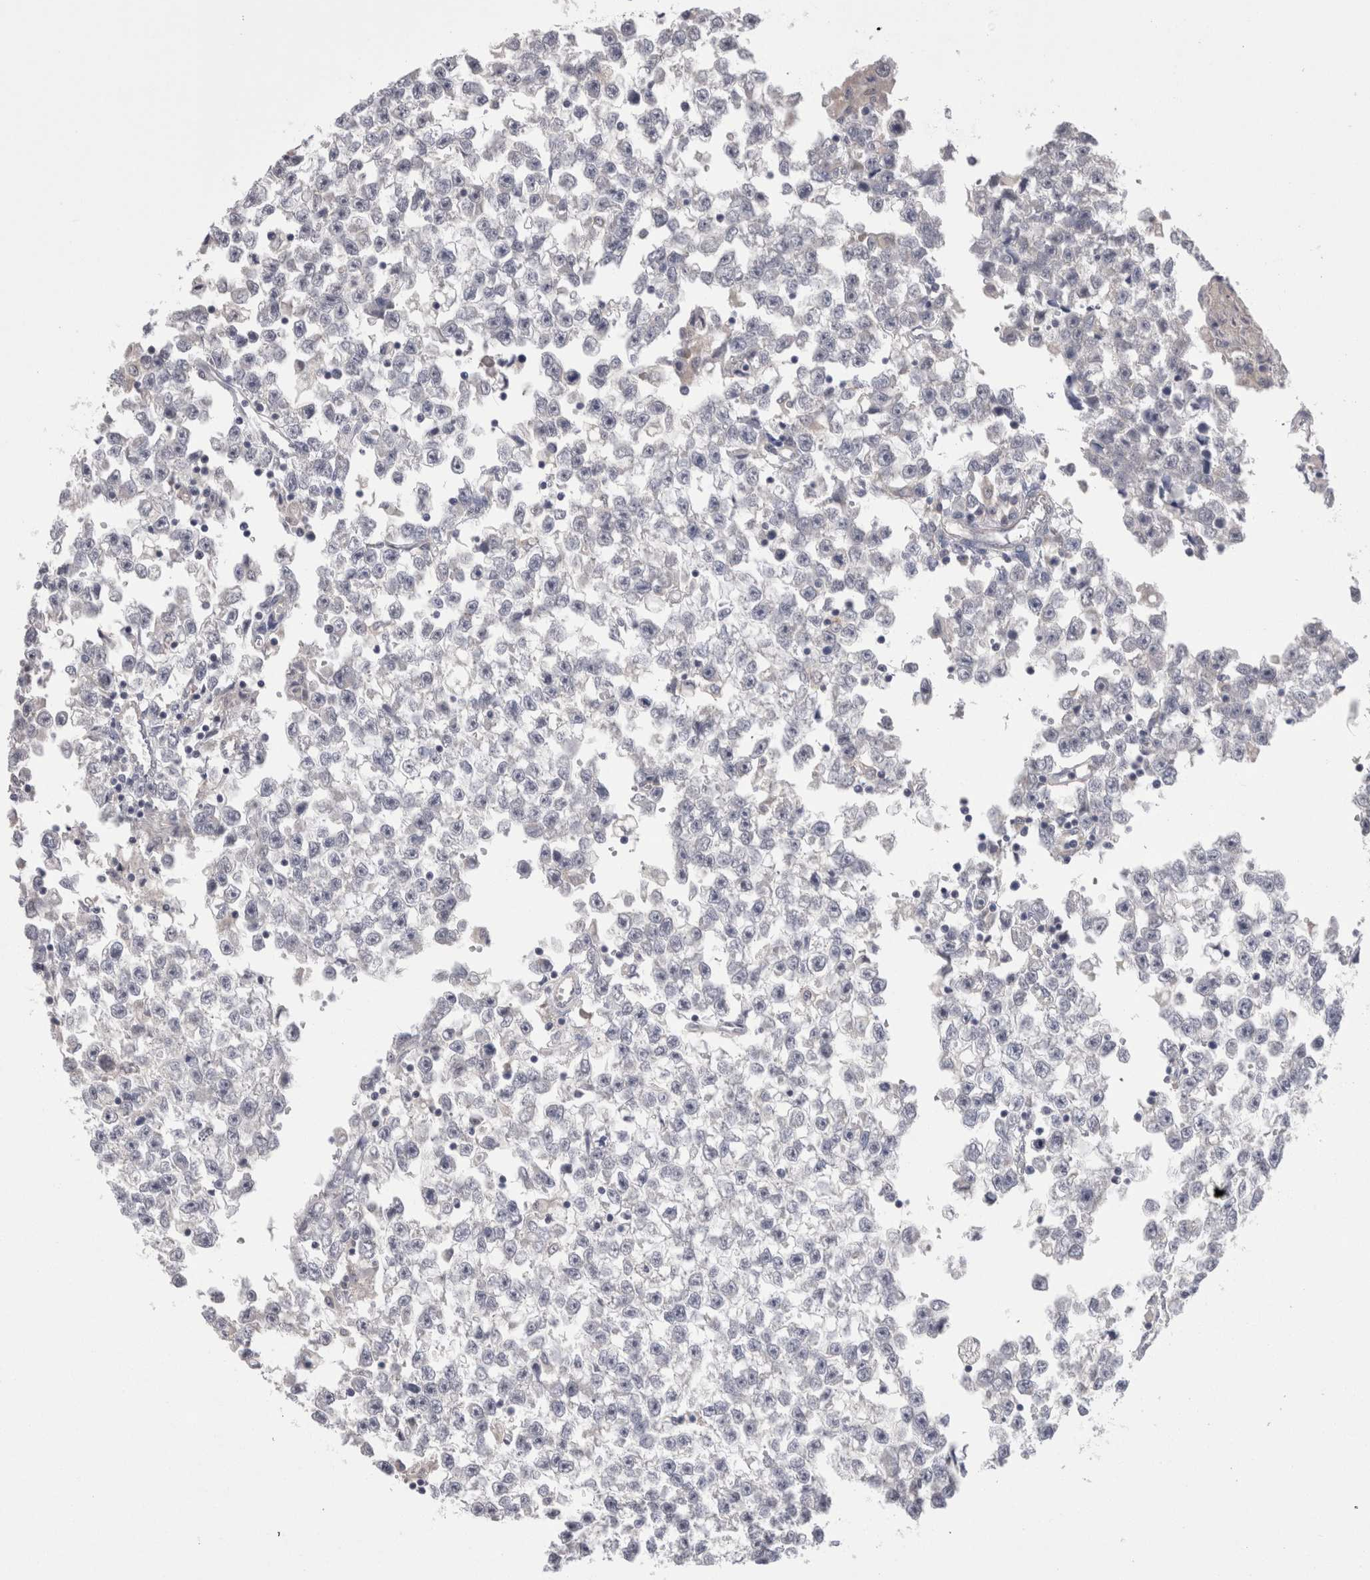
{"staining": {"intensity": "negative", "quantity": "none", "location": "none"}, "tissue": "testis cancer", "cell_type": "Tumor cells", "image_type": "cancer", "snomed": [{"axis": "morphology", "description": "Seminoma, NOS"}, {"axis": "morphology", "description": "Carcinoma, Embryonal, NOS"}, {"axis": "topography", "description": "Testis"}], "caption": "This is a histopathology image of immunohistochemistry (IHC) staining of testis seminoma, which shows no staining in tumor cells. (Brightfield microscopy of DAB IHC at high magnification).", "gene": "DCTN6", "patient": {"sex": "male", "age": 51}}